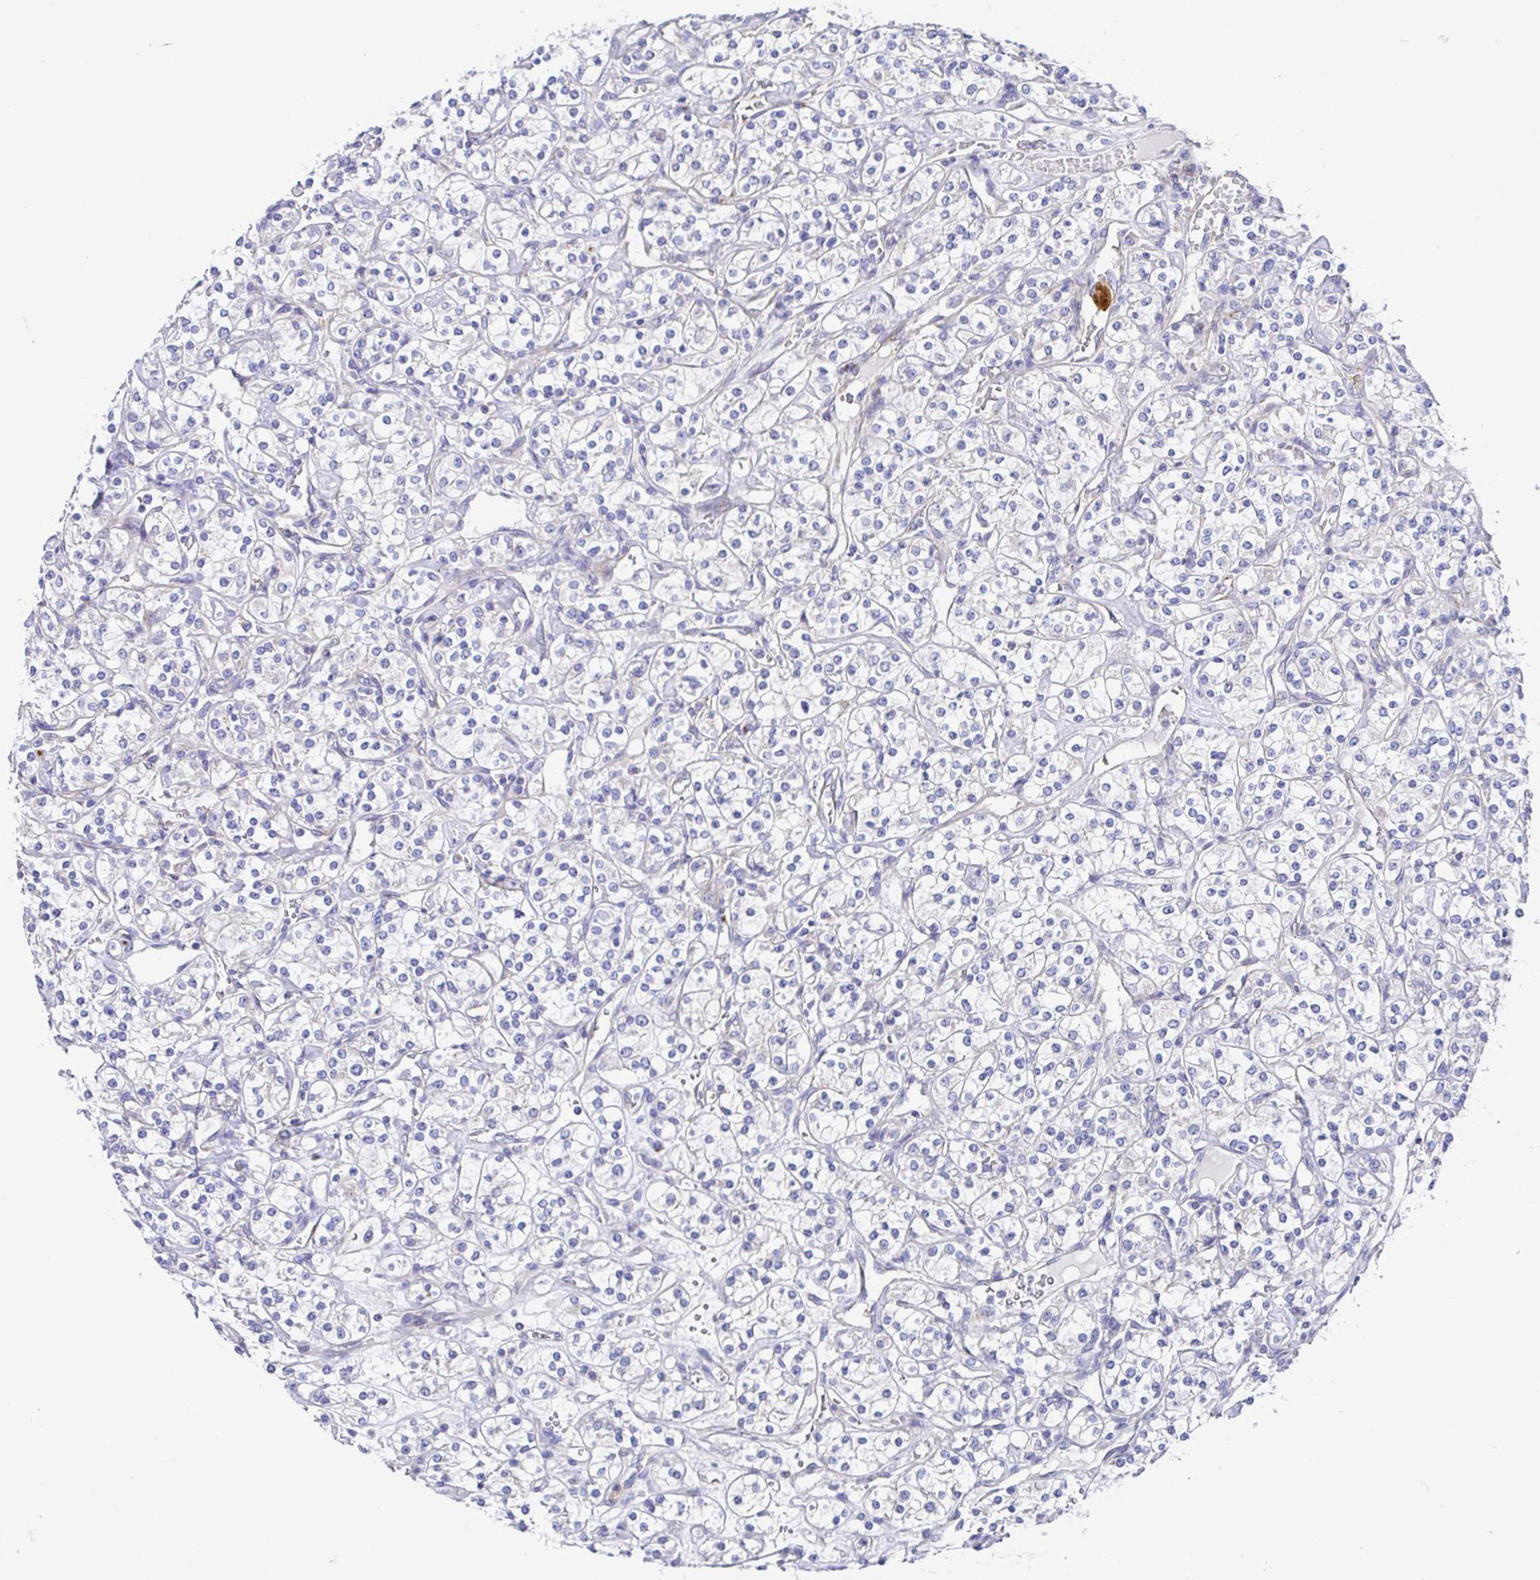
{"staining": {"intensity": "negative", "quantity": "none", "location": "none"}, "tissue": "renal cancer", "cell_type": "Tumor cells", "image_type": "cancer", "snomed": [{"axis": "morphology", "description": "Adenocarcinoma, NOS"}, {"axis": "topography", "description": "Kidney"}], "caption": "Micrograph shows no protein positivity in tumor cells of adenocarcinoma (renal) tissue.", "gene": "GOLGA1", "patient": {"sex": "male", "age": 77}}